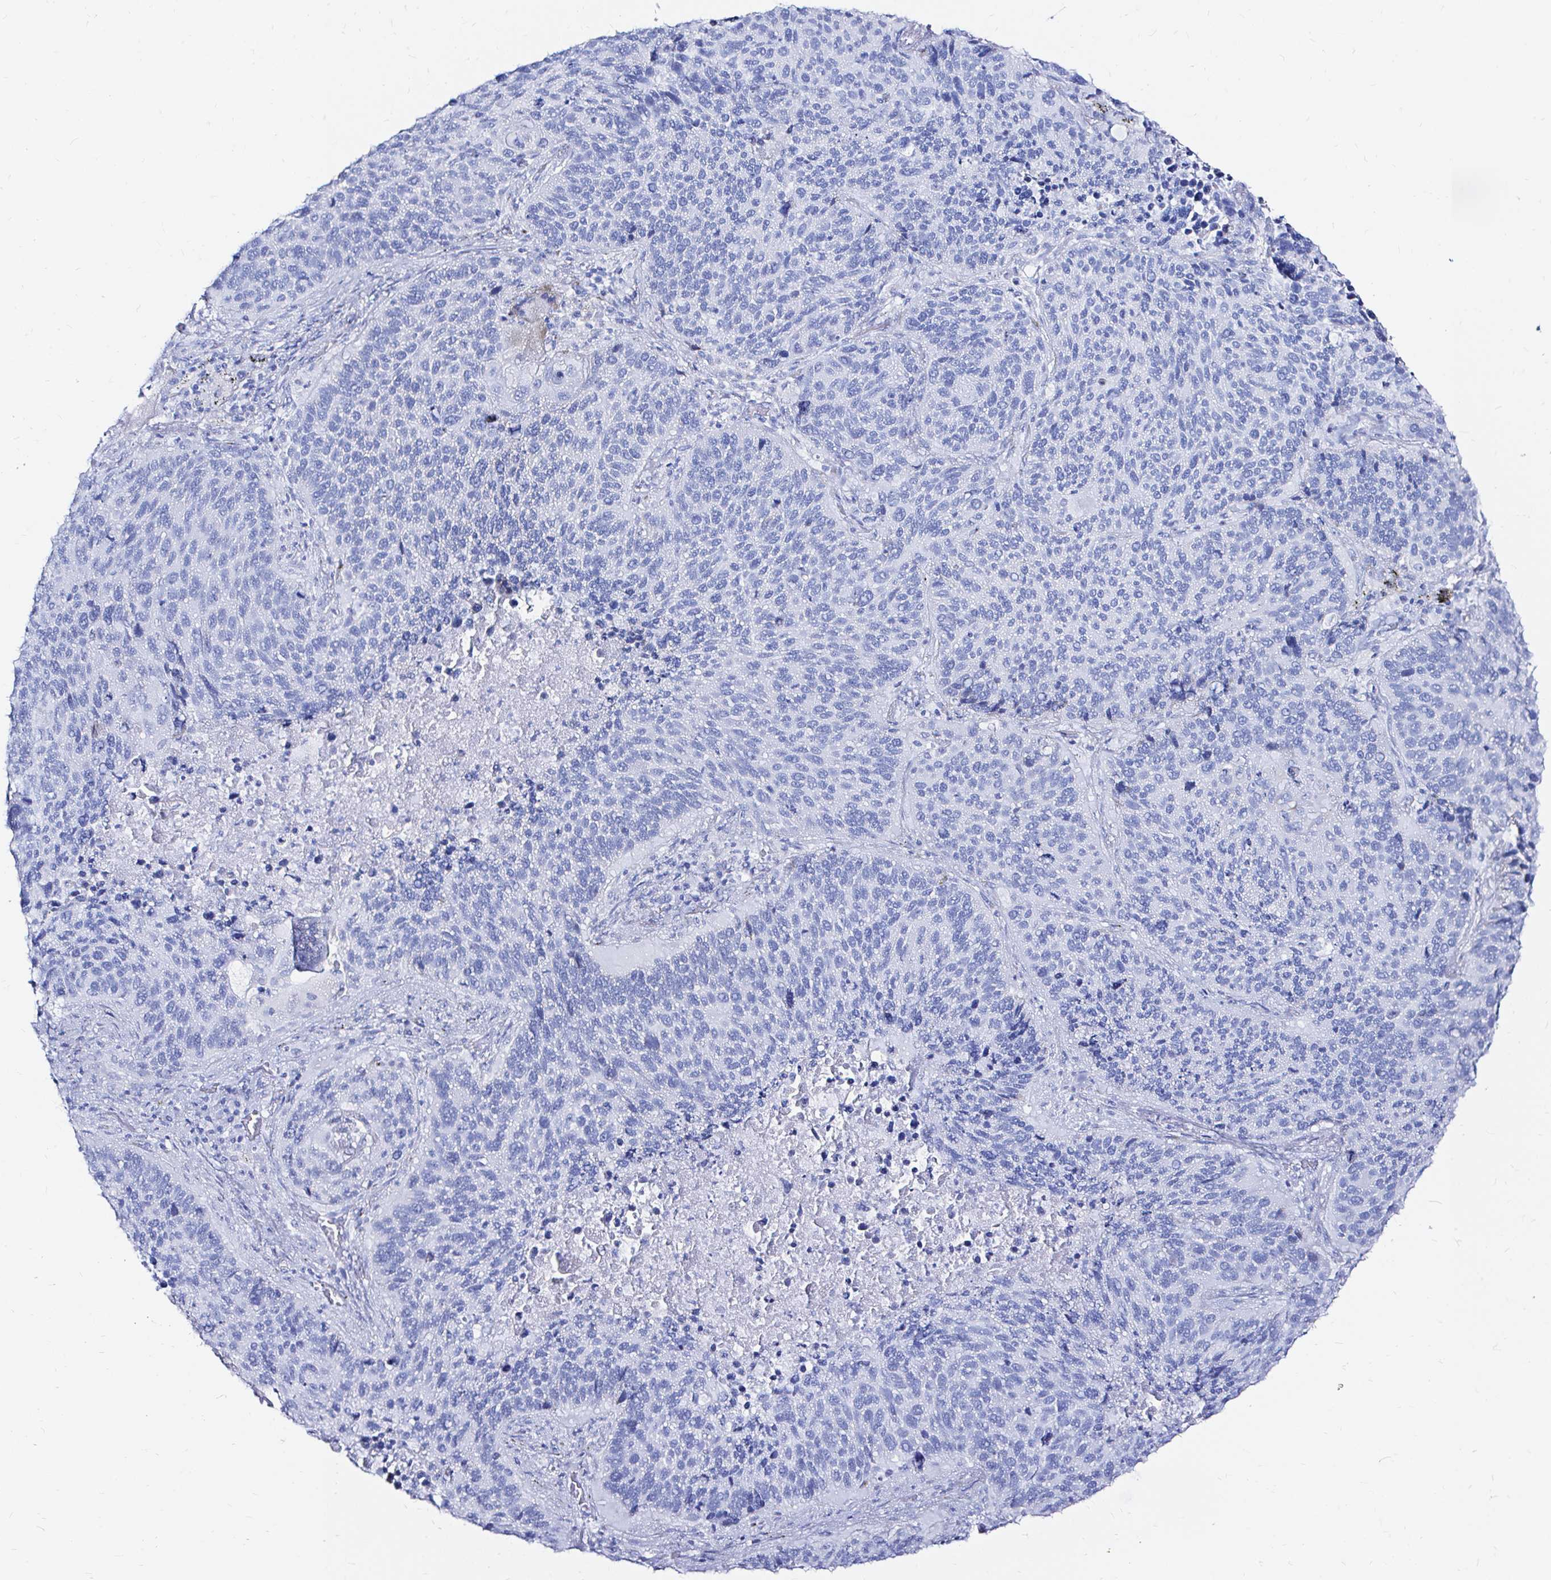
{"staining": {"intensity": "negative", "quantity": "none", "location": "none"}, "tissue": "lung cancer", "cell_type": "Tumor cells", "image_type": "cancer", "snomed": [{"axis": "morphology", "description": "Squamous cell carcinoma, NOS"}, {"axis": "topography", "description": "Lung"}], "caption": "Histopathology image shows no significant protein positivity in tumor cells of lung cancer (squamous cell carcinoma).", "gene": "ZNF432", "patient": {"sex": "male", "age": 68}}